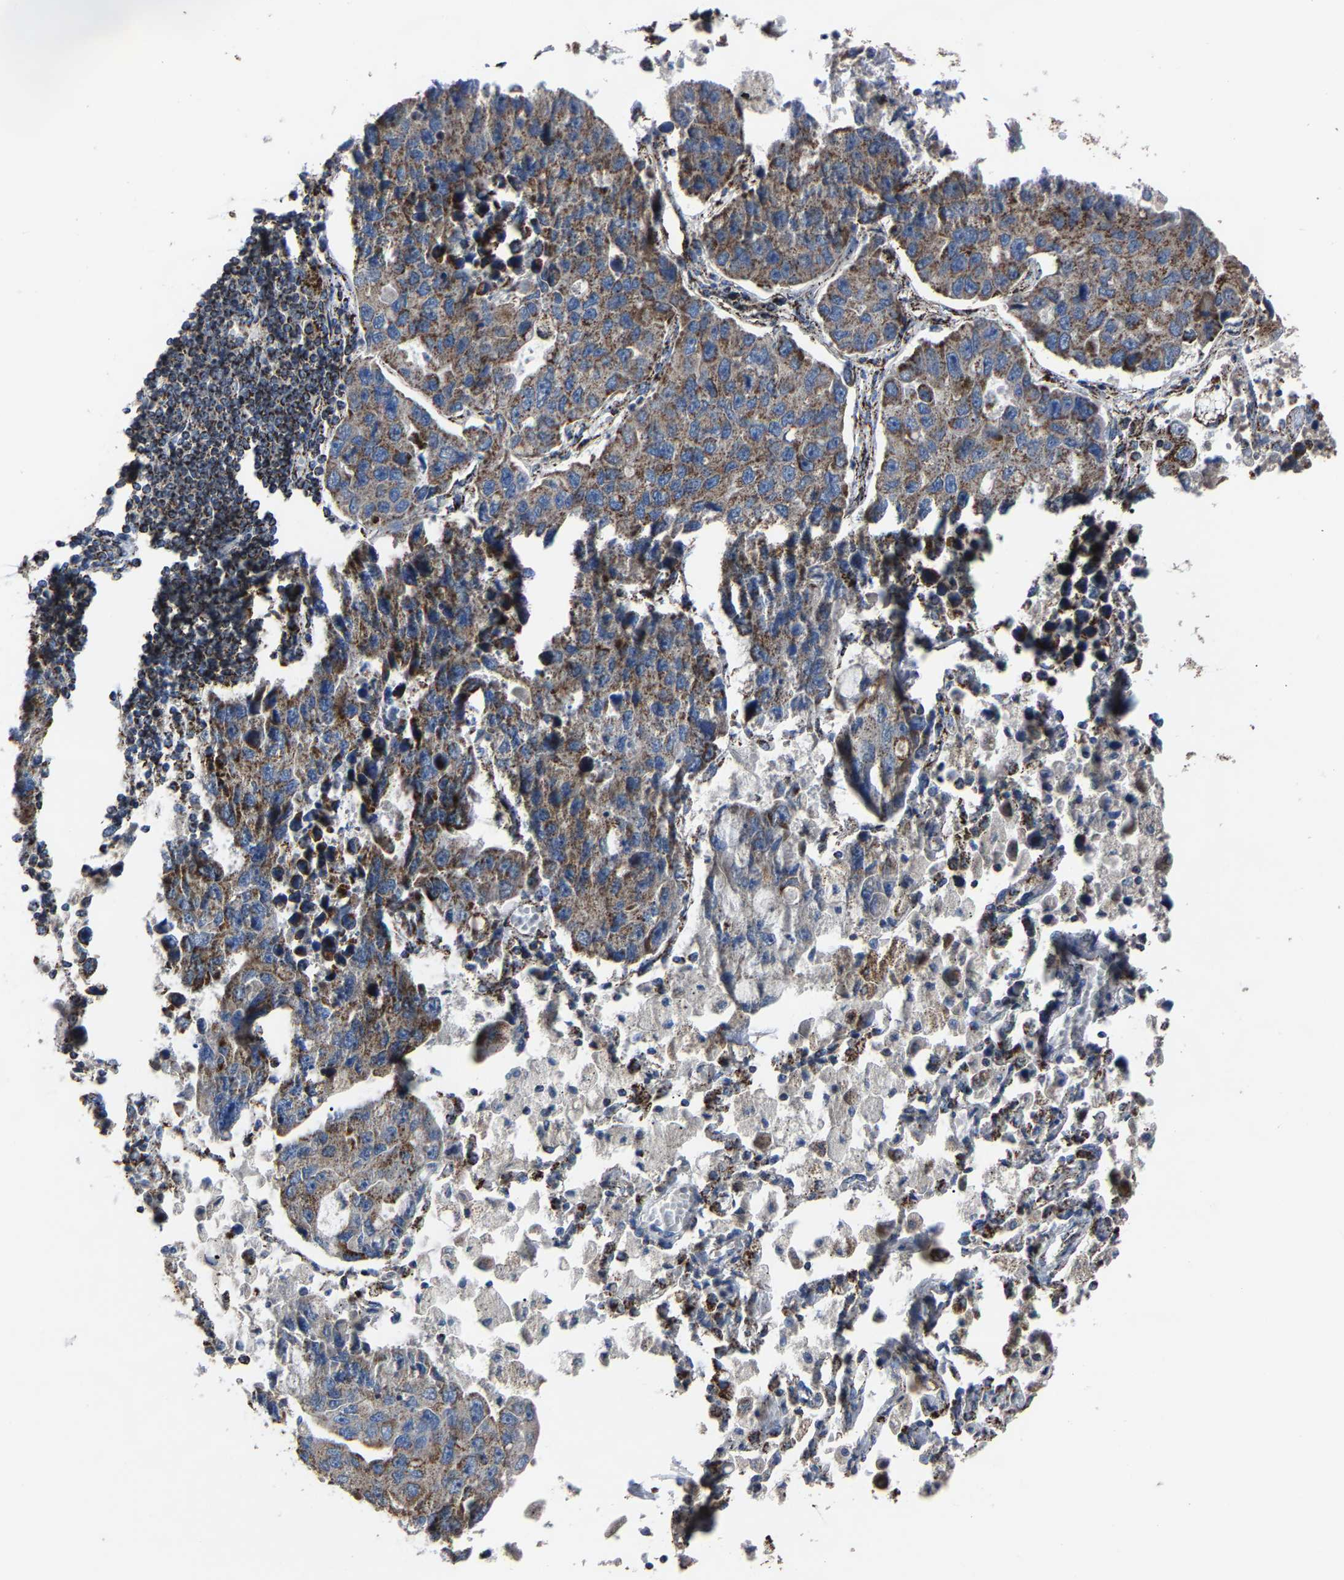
{"staining": {"intensity": "moderate", "quantity": ">75%", "location": "cytoplasmic/membranous"}, "tissue": "lung cancer", "cell_type": "Tumor cells", "image_type": "cancer", "snomed": [{"axis": "morphology", "description": "Adenocarcinoma, NOS"}, {"axis": "topography", "description": "Lung"}], "caption": "Tumor cells demonstrate medium levels of moderate cytoplasmic/membranous expression in approximately >75% of cells in lung cancer. (DAB (3,3'-diaminobenzidine) IHC, brown staining for protein, blue staining for nuclei).", "gene": "NDUFV3", "patient": {"sex": "male", "age": 64}}